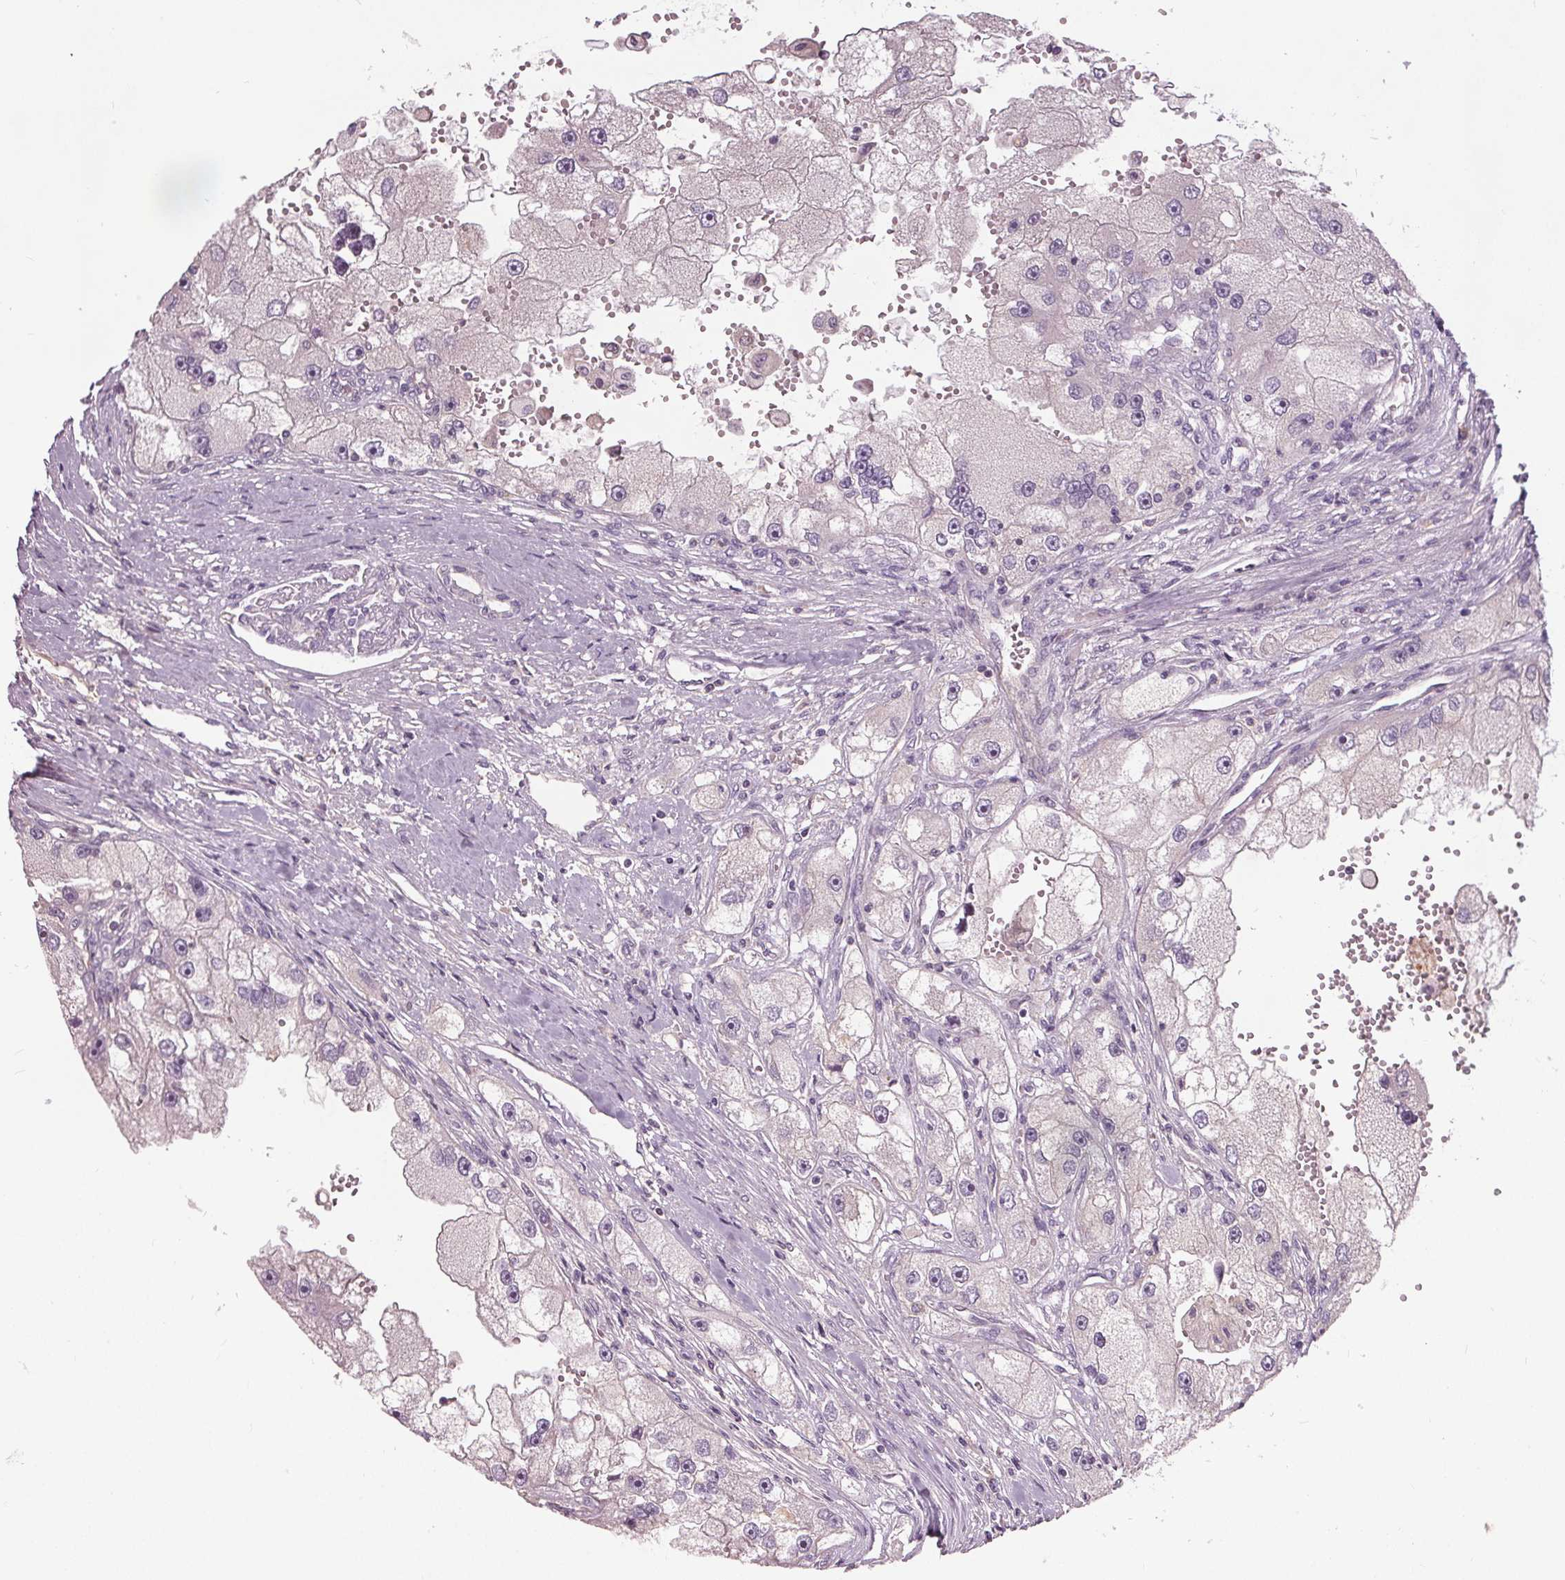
{"staining": {"intensity": "negative", "quantity": "none", "location": "none"}, "tissue": "renal cancer", "cell_type": "Tumor cells", "image_type": "cancer", "snomed": [{"axis": "morphology", "description": "Adenocarcinoma, NOS"}, {"axis": "topography", "description": "Kidney"}], "caption": "An immunohistochemistry photomicrograph of renal adenocarcinoma is shown. There is no staining in tumor cells of renal adenocarcinoma. (Stains: DAB (3,3'-diaminobenzidine) immunohistochemistry (IHC) with hematoxylin counter stain, Microscopy: brightfield microscopy at high magnification).", "gene": "PDGFD", "patient": {"sex": "male", "age": 63}}